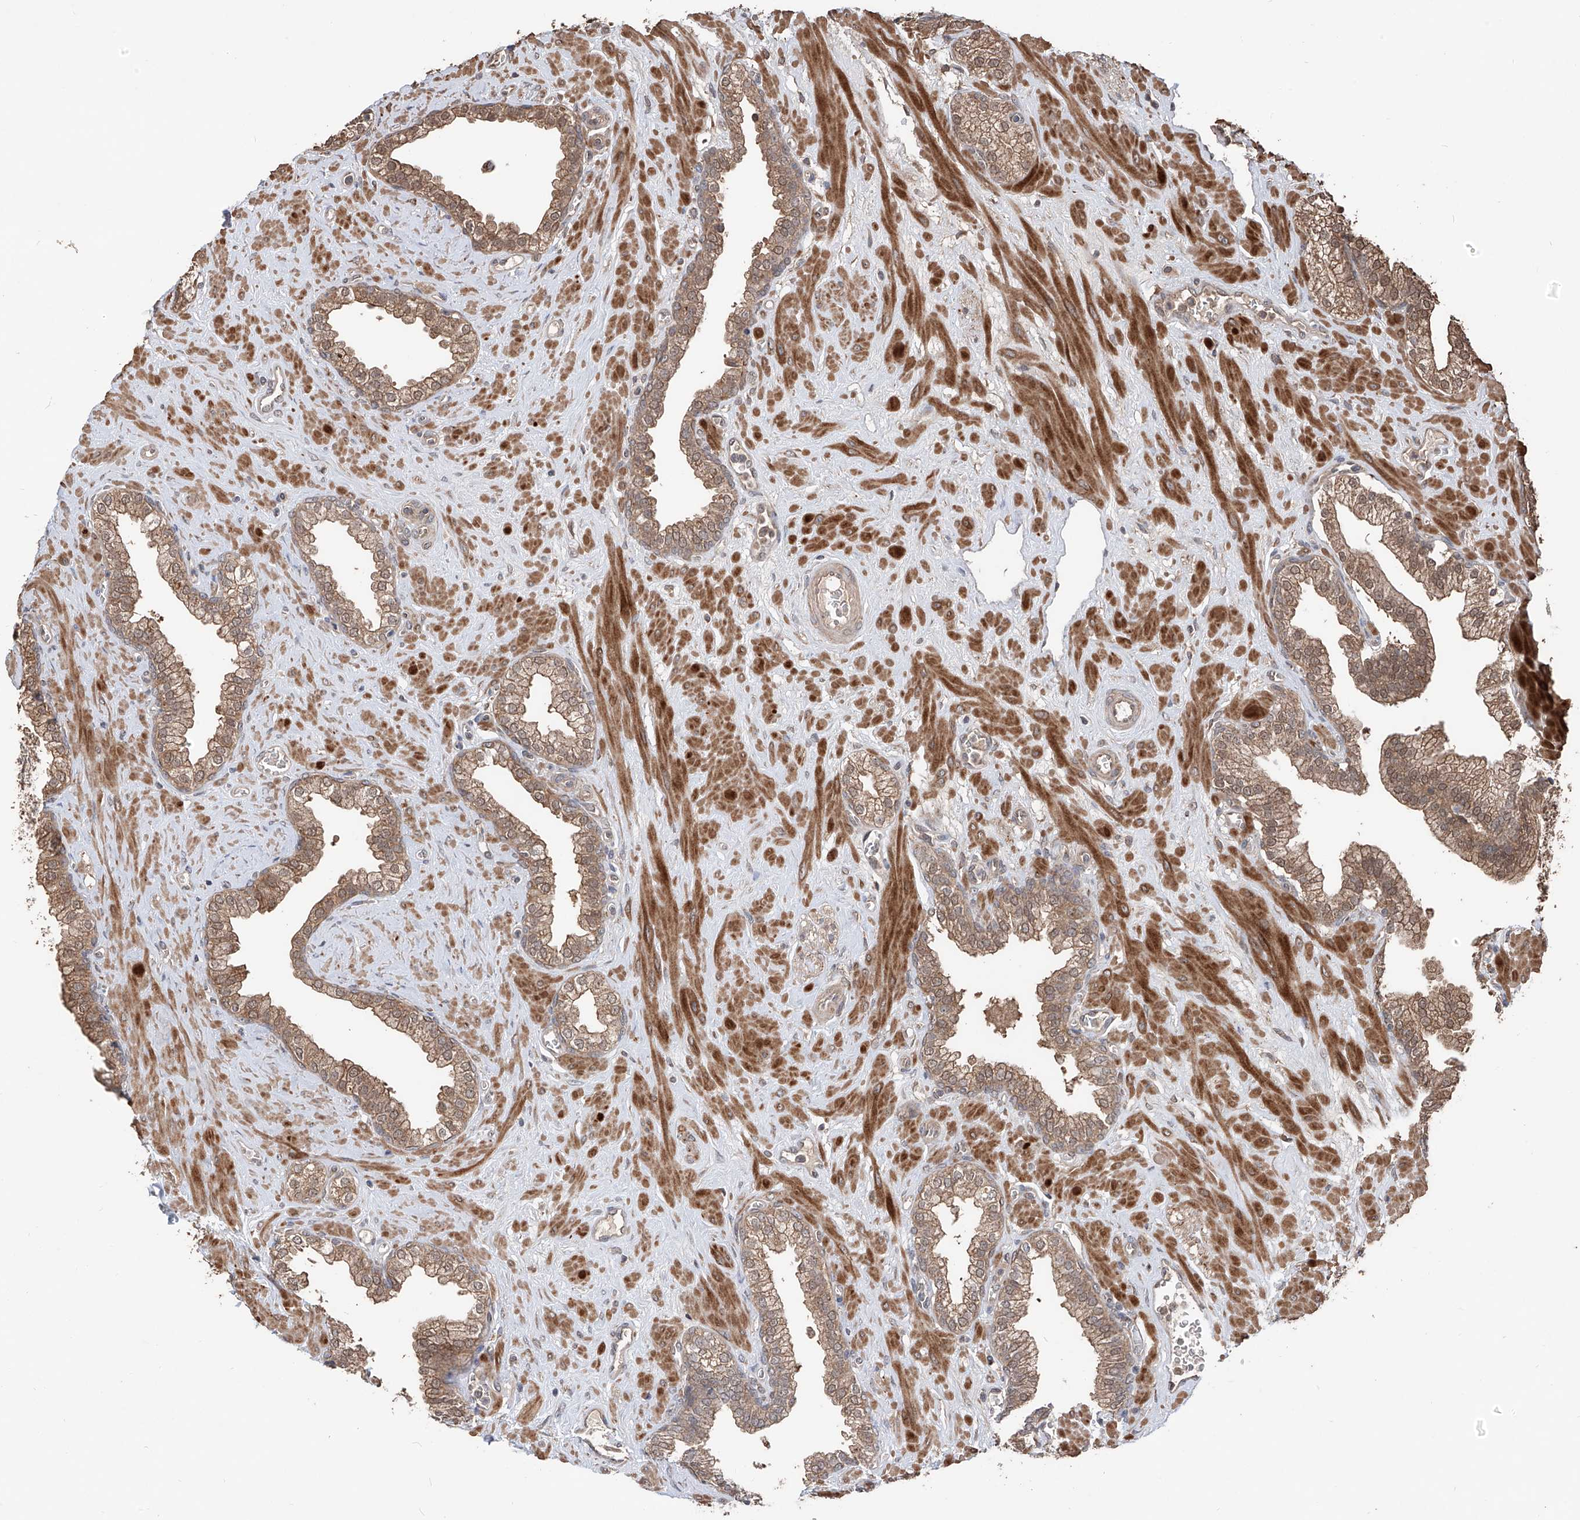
{"staining": {"intensity": "moderate", "quantity": ">75%", "location": "cytoplasmic/membranous,nuclear"}, "tissue": "prostate", "cell_type": "Glandular cells", "image_type": "normal", "snomed": [{"axis": "morphology", "description": "Normal tissue, NOS"}, {"axis": "morphology", "description": "Urothelial carcinoma, Low grade"}, {"axis": "topography", "description": "Urinary bladder"}, {"axis": "topography", "description": "Prostate"}], "caption": "Immunohistochemistry (IHC) image of benign prostate: prostate stained using immunohistochemistry shows medium levels of moderate protein expression localized specifically in the cytoplasmic/membranous,nuclear of glandular cells, appearing as a cytoplasmic/membranous,nuclear brown color.", "gene": "FAM135A", "patient": {"sex": "male", "age": 60}}